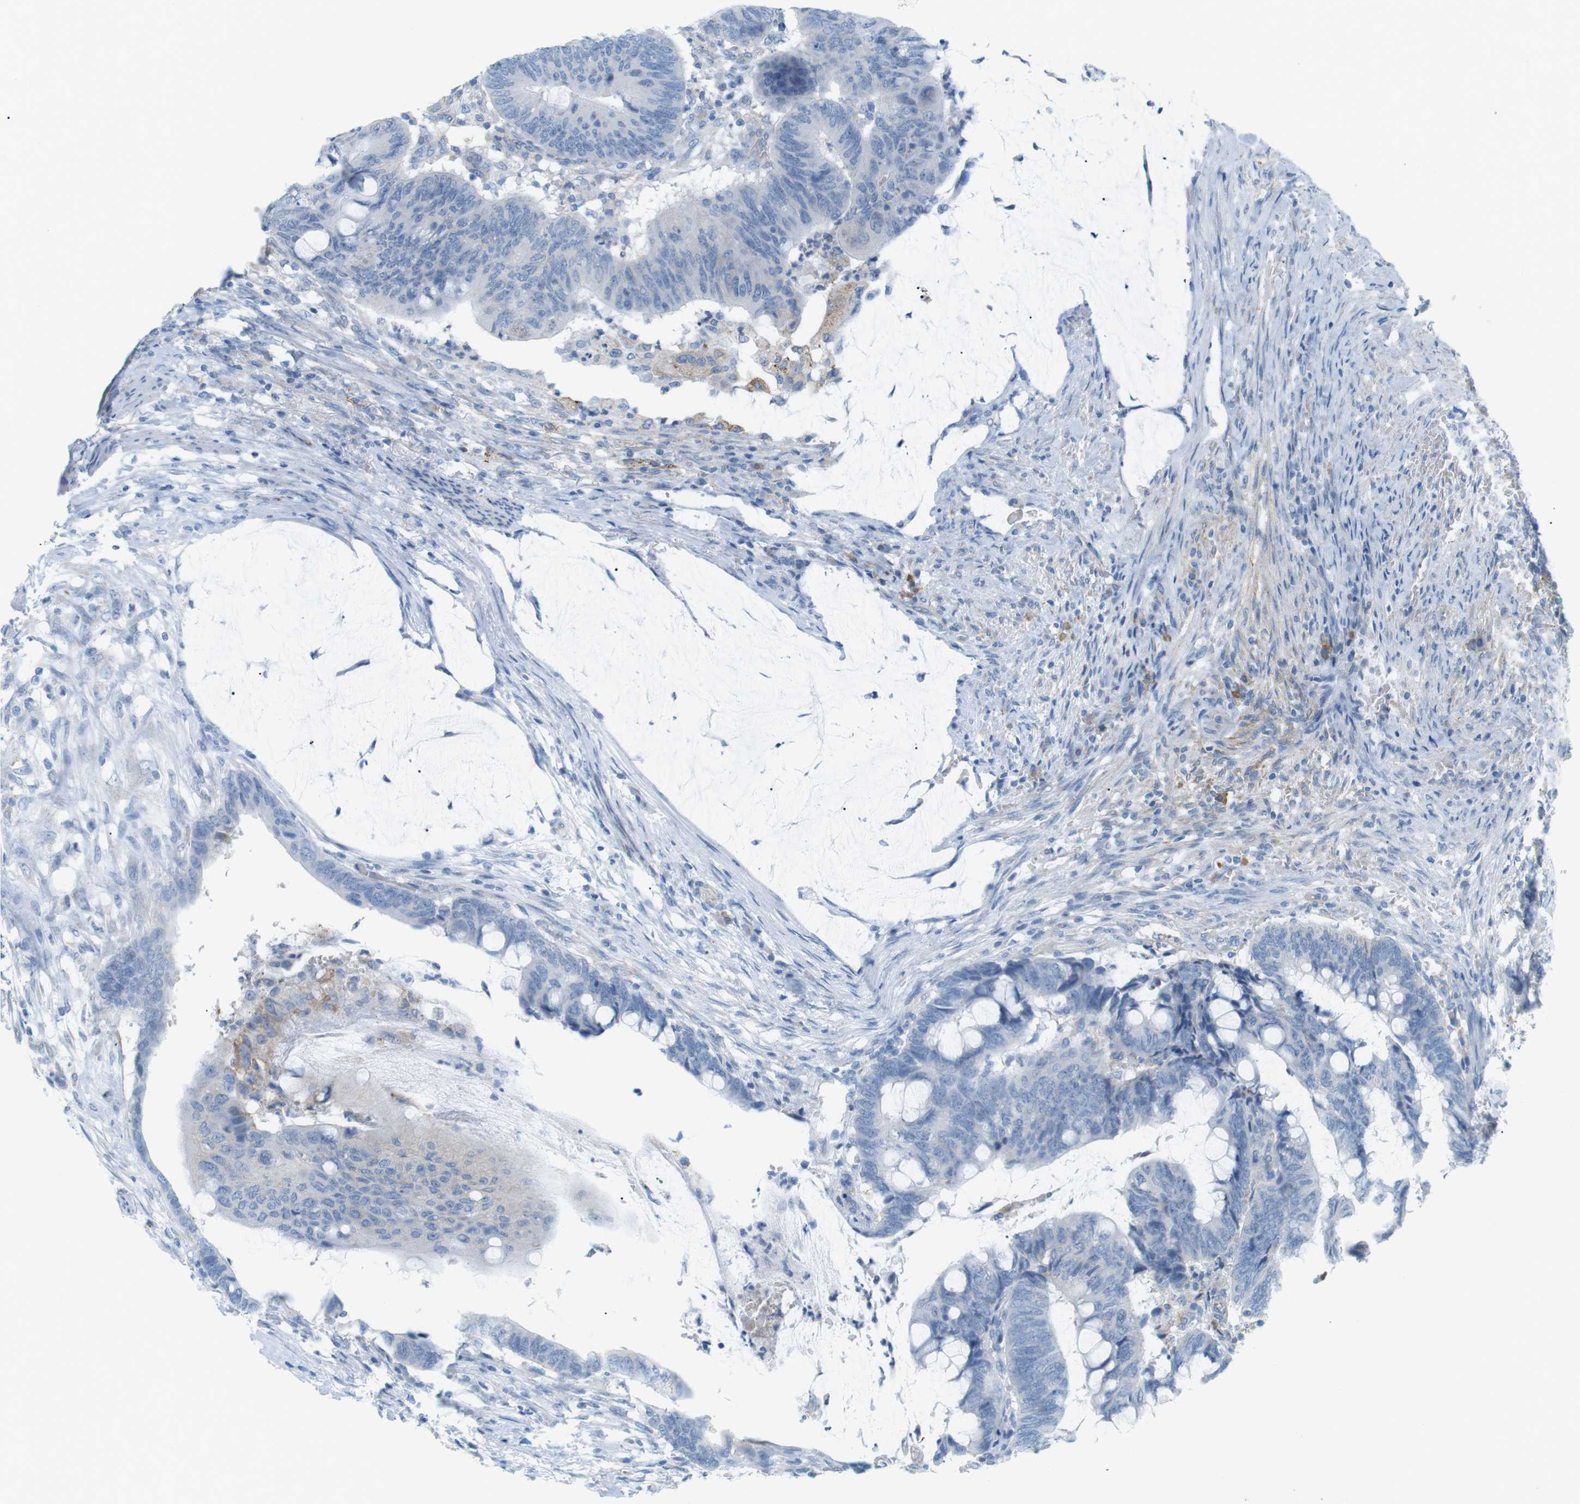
{"staining": {"intensity": "negative", "quantity": "none", "location": "none"}, "tissue": "colorectal cancer", "cell_type": "Tumor cells", "image_type": "cancer", "snomed": [{"axis": "morphology", "description": "Normal tissue, NOS"}, {"axis": "morphology", "description": "Adenocarcinoma, NOS"}, {"axis": "topography", "description": "Rectum"}, {"axis": "topography", "description": "Peripheral nerve tissue"}], "caption": "Tumor cells show no significant positivity in colorectal adenocarcinoma.", "gene": "VAMP1", "patient": {"sex": "male", "age": 92}}